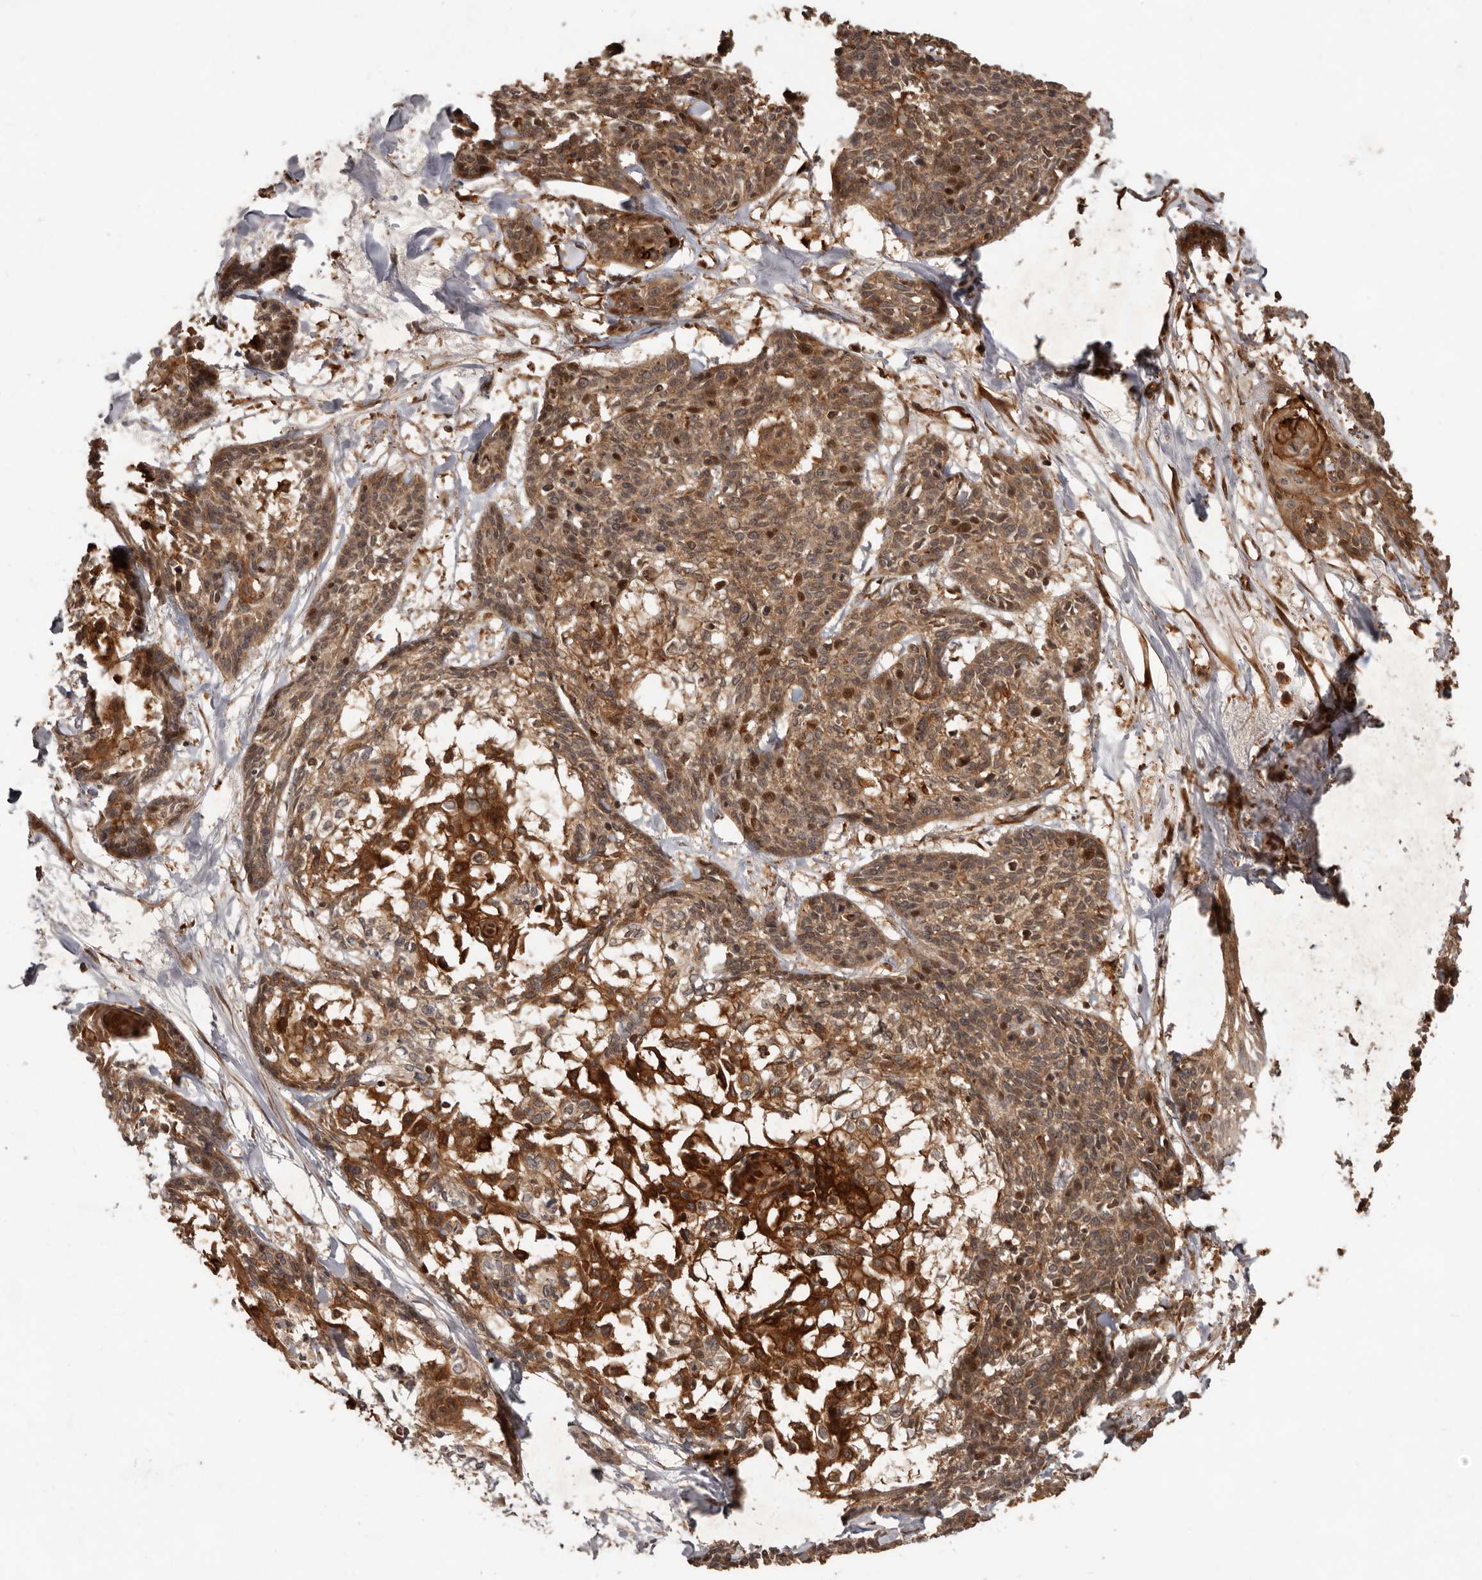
{"staining": {"intensity": "moderate", "quantity": ">75%", "location": "cytoplasmic/membranous"}, "tissue": "cervical cancer", "cell_type": "Tumor cells", "image_type": "cancer", "snomed": [{"axis": "morphology", "description": "Squamous cell carcinoma, NOS"}, {"axis": "topography", "description": "Cervix"}], "caption": "The photomicrograph shows staining of cervical cancer, revealing moderate cytoplasmic/membranous protein staining (brown color) within tumor cells.", "gene": "STK36", "patient": {"sex": "female", "age": 57}}